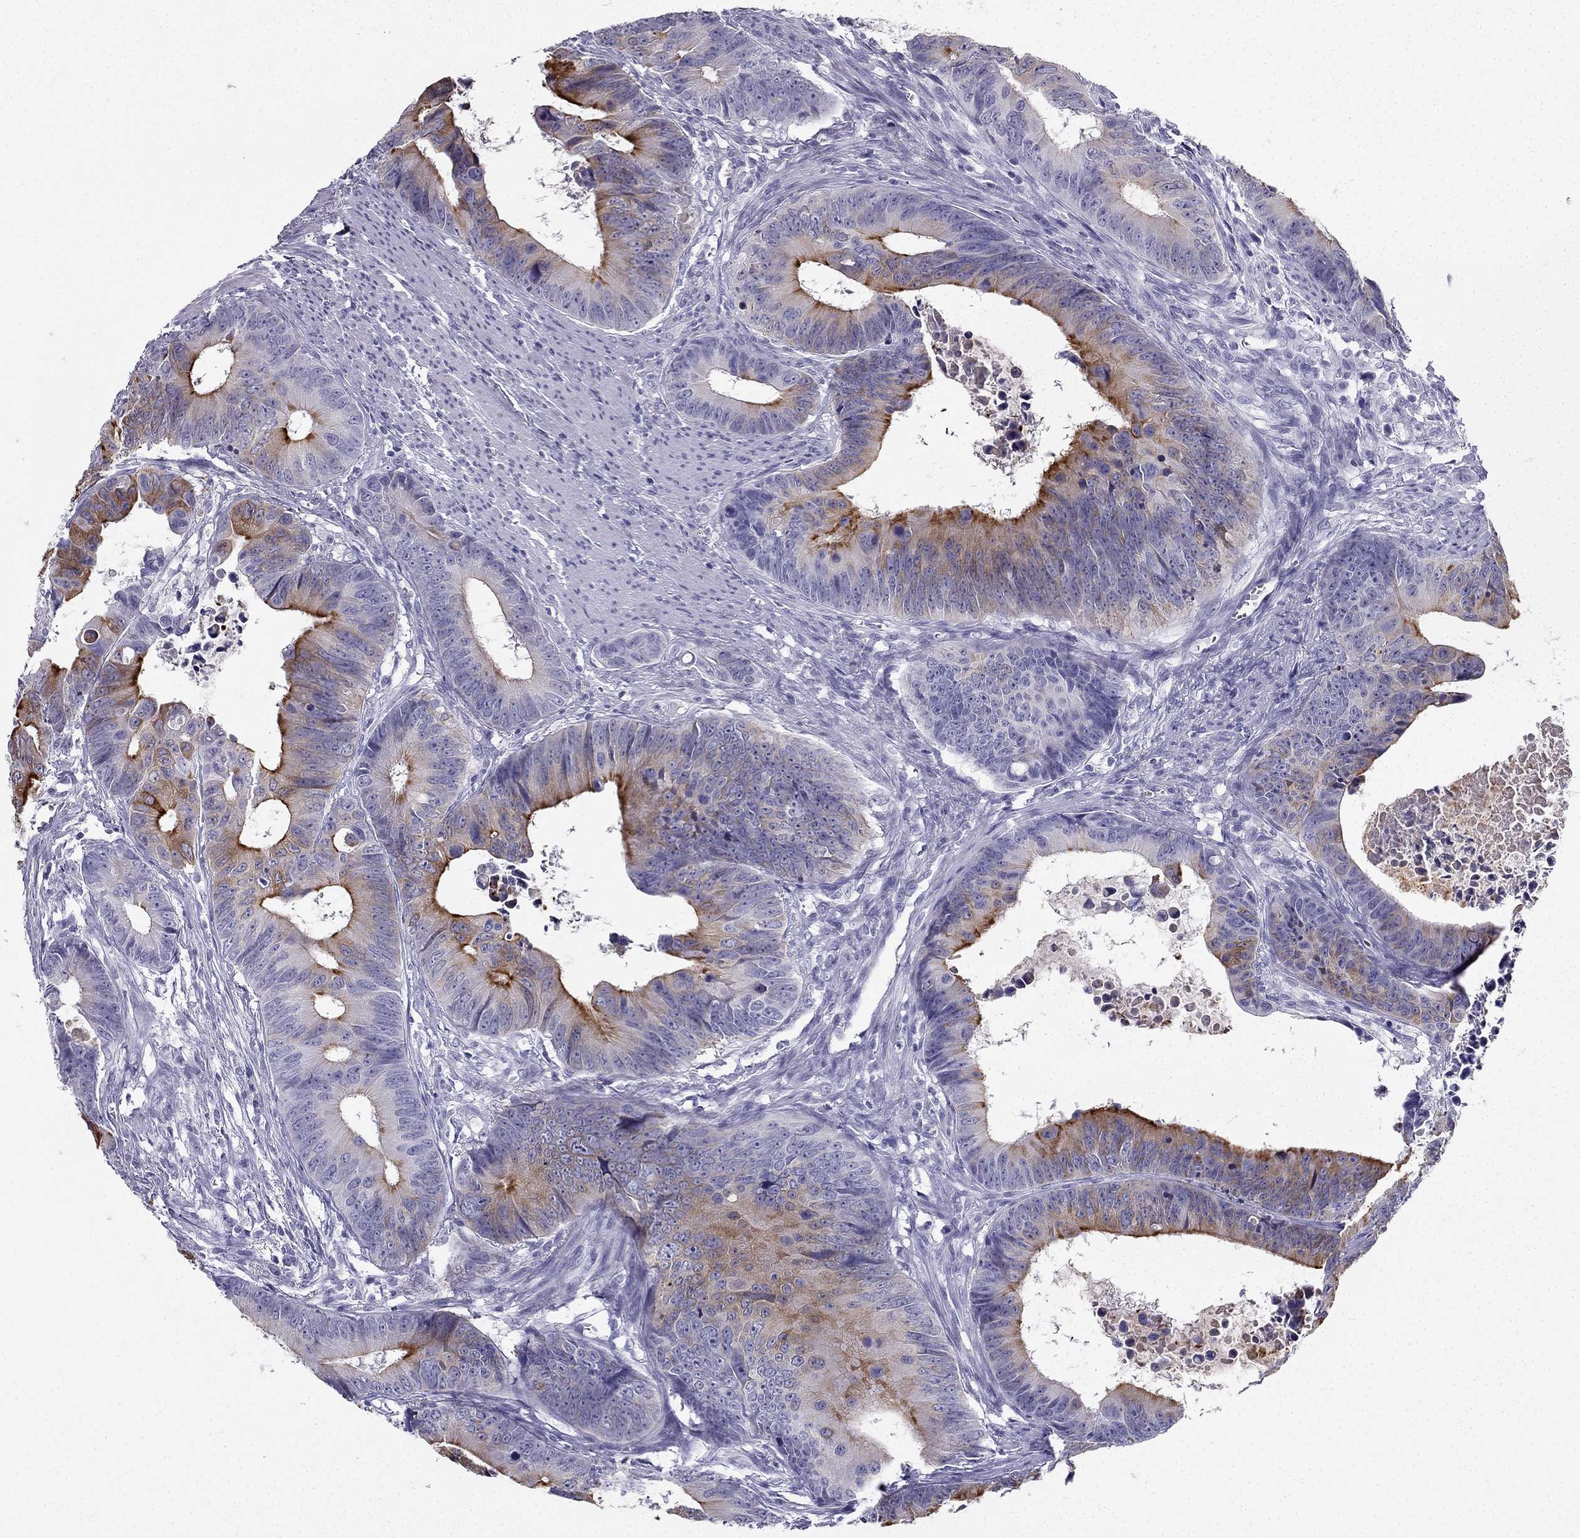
{"staining": {"intensity": "moderate", "quantity": "<25%", "location": "cytoplasmic/membranous"}, "tissue": "colorectal cancer", "cell_type": "Tumor cells", "image_type": "cancer", "snomed": [{"axis": "morphology", "description": "Adenocarcinoma, NOS"}, {"axis": "topography", "description": "Colon"}], "caption": "Protein staining of colorectal cancer tissue demonstrates moderate cytoplasmic/membranous expression in about <25% of tumor cells.", "gene": "TFF3", "patient": {"sex": "female", "age": 87}}